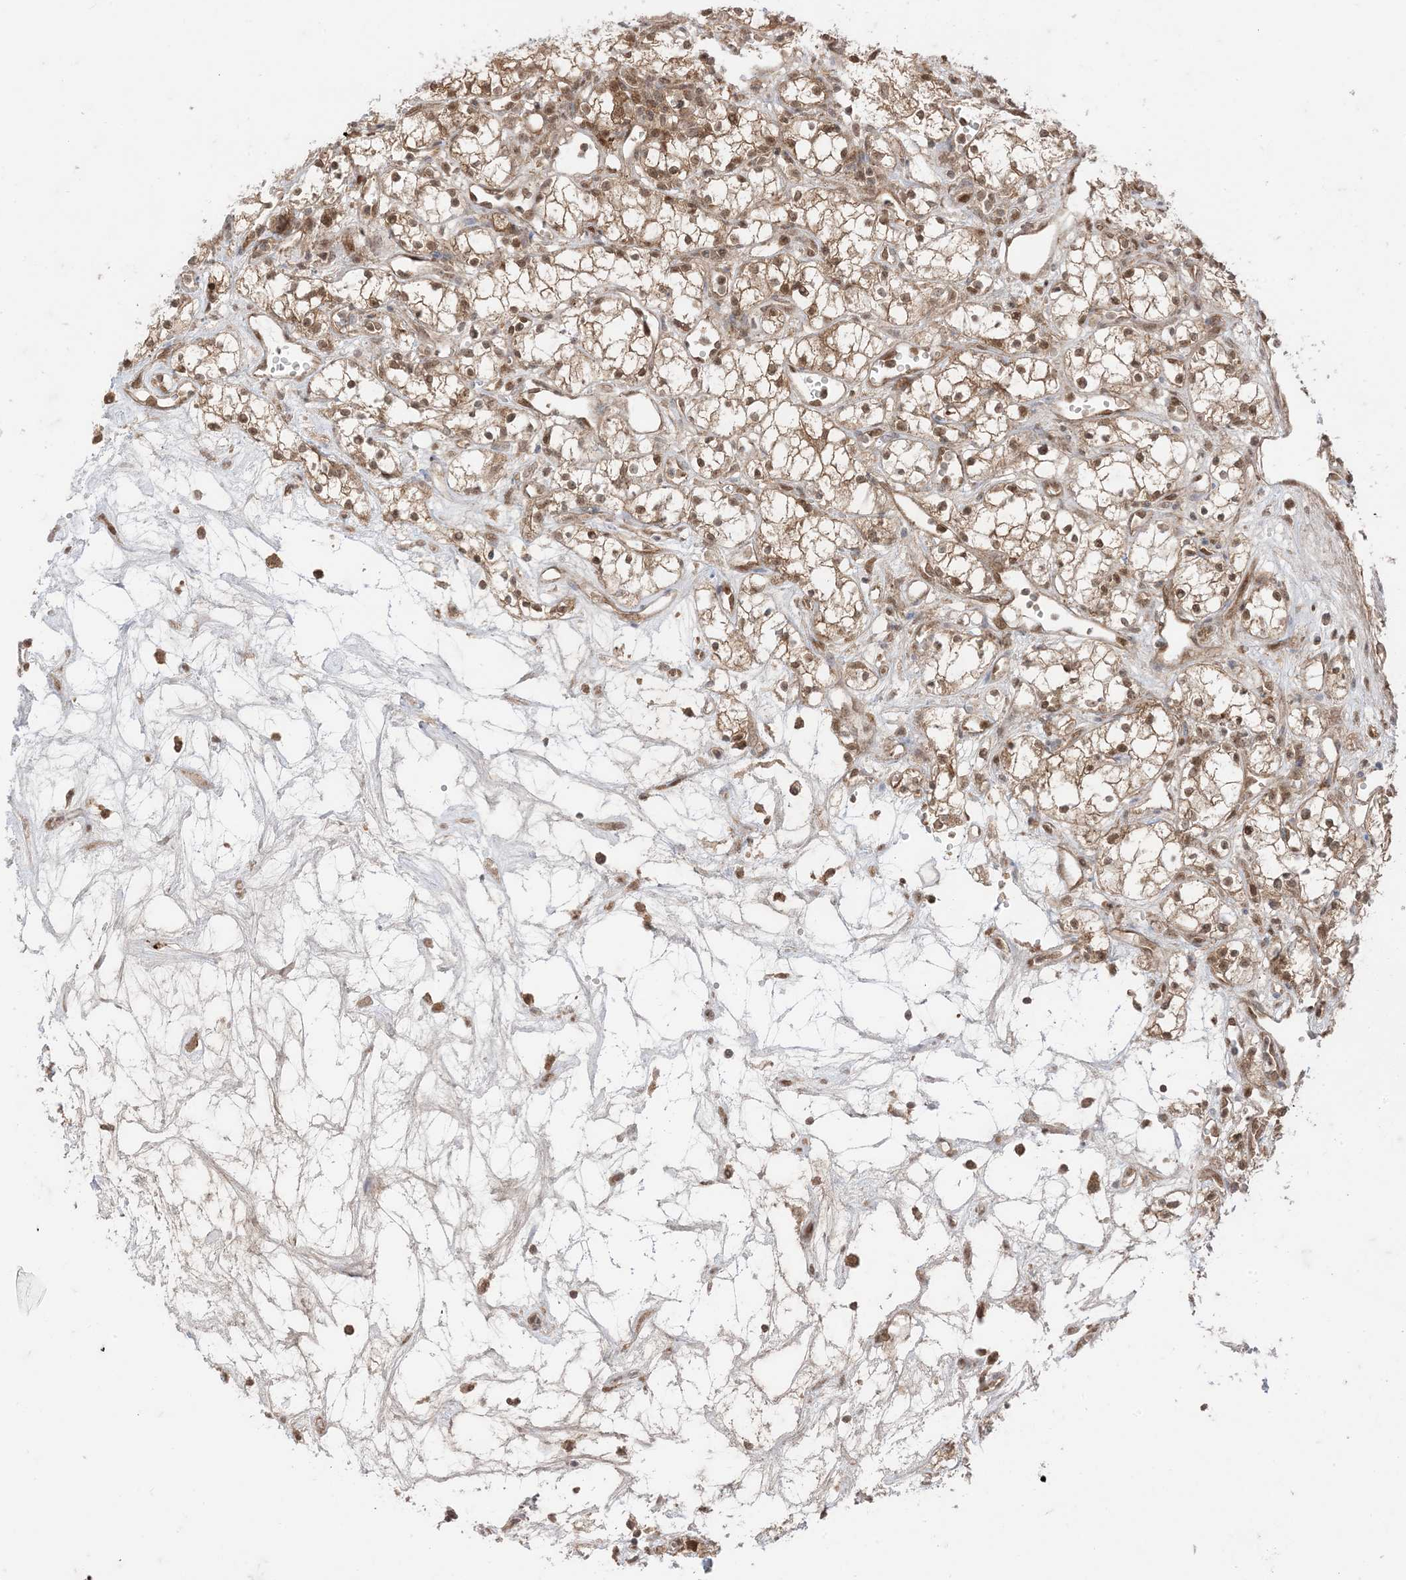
{"staining": {"intensity": "moderate", "quantity": ">75%", "location": "cytoplasmic/membranous,nuclear"}, "tissue": "renal cancer", "cell_type": "Tumor cells", "image_type": "cancer", "snomed": [{"axis": "morphology", "description": "Adenocarcinoma, NOS"}, {"axis": "topography", "description": "Kidney"}], "caption": "A medium amount of moderate cytoplasmic/membranous and nuclear staining is identified in about >75% of tumor cells in renal cancer tissue.", "gene": "PTPA", "patient": {"sex": "male", "age": 59}}